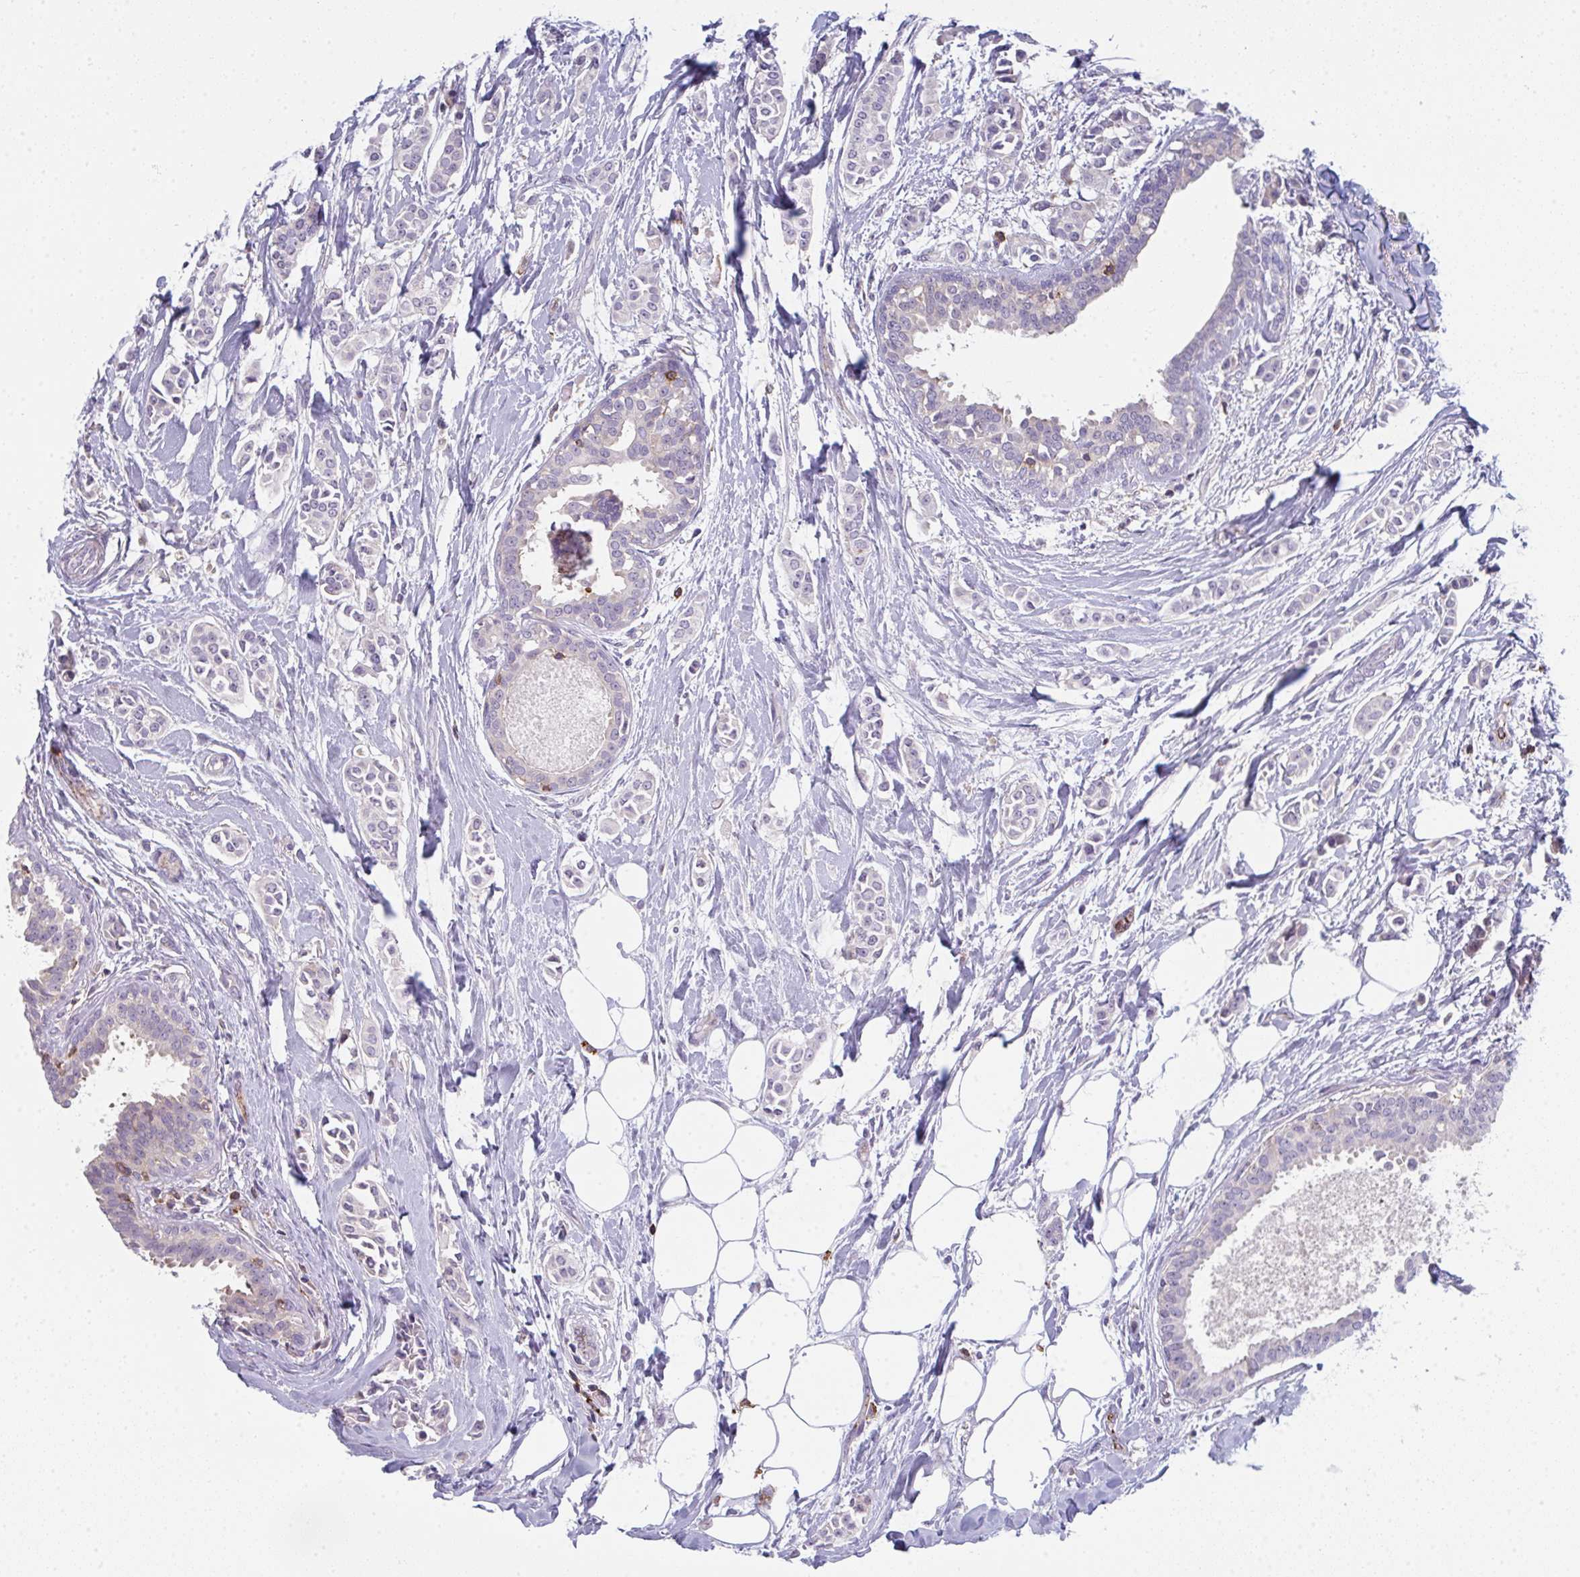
{"staining": {"intensity": "negative", "quantity": "none", "location": "none"}, "tissue": "breast cancer", "cell_type": "Tumor cells", "image_type": "cancer", "snomed": [{"axis": "morphology", "description": "Duct carcinoma"}, {"axis": "topography", "description": "Breast"}], "caption": "Immunohistochemistry micrograph of neoplastic tissue: human breast cancer (intraductal carcinoma) stained with DAB displays no significant protein staining in tumor cells. Brightfield microscopy of immunohistochemistry (IHC) stained with DAB (brown) and hematoxylin (blue), captured at high magnification.", "gene": "CD80", "patient": {"sex": "female", "age": 64}}